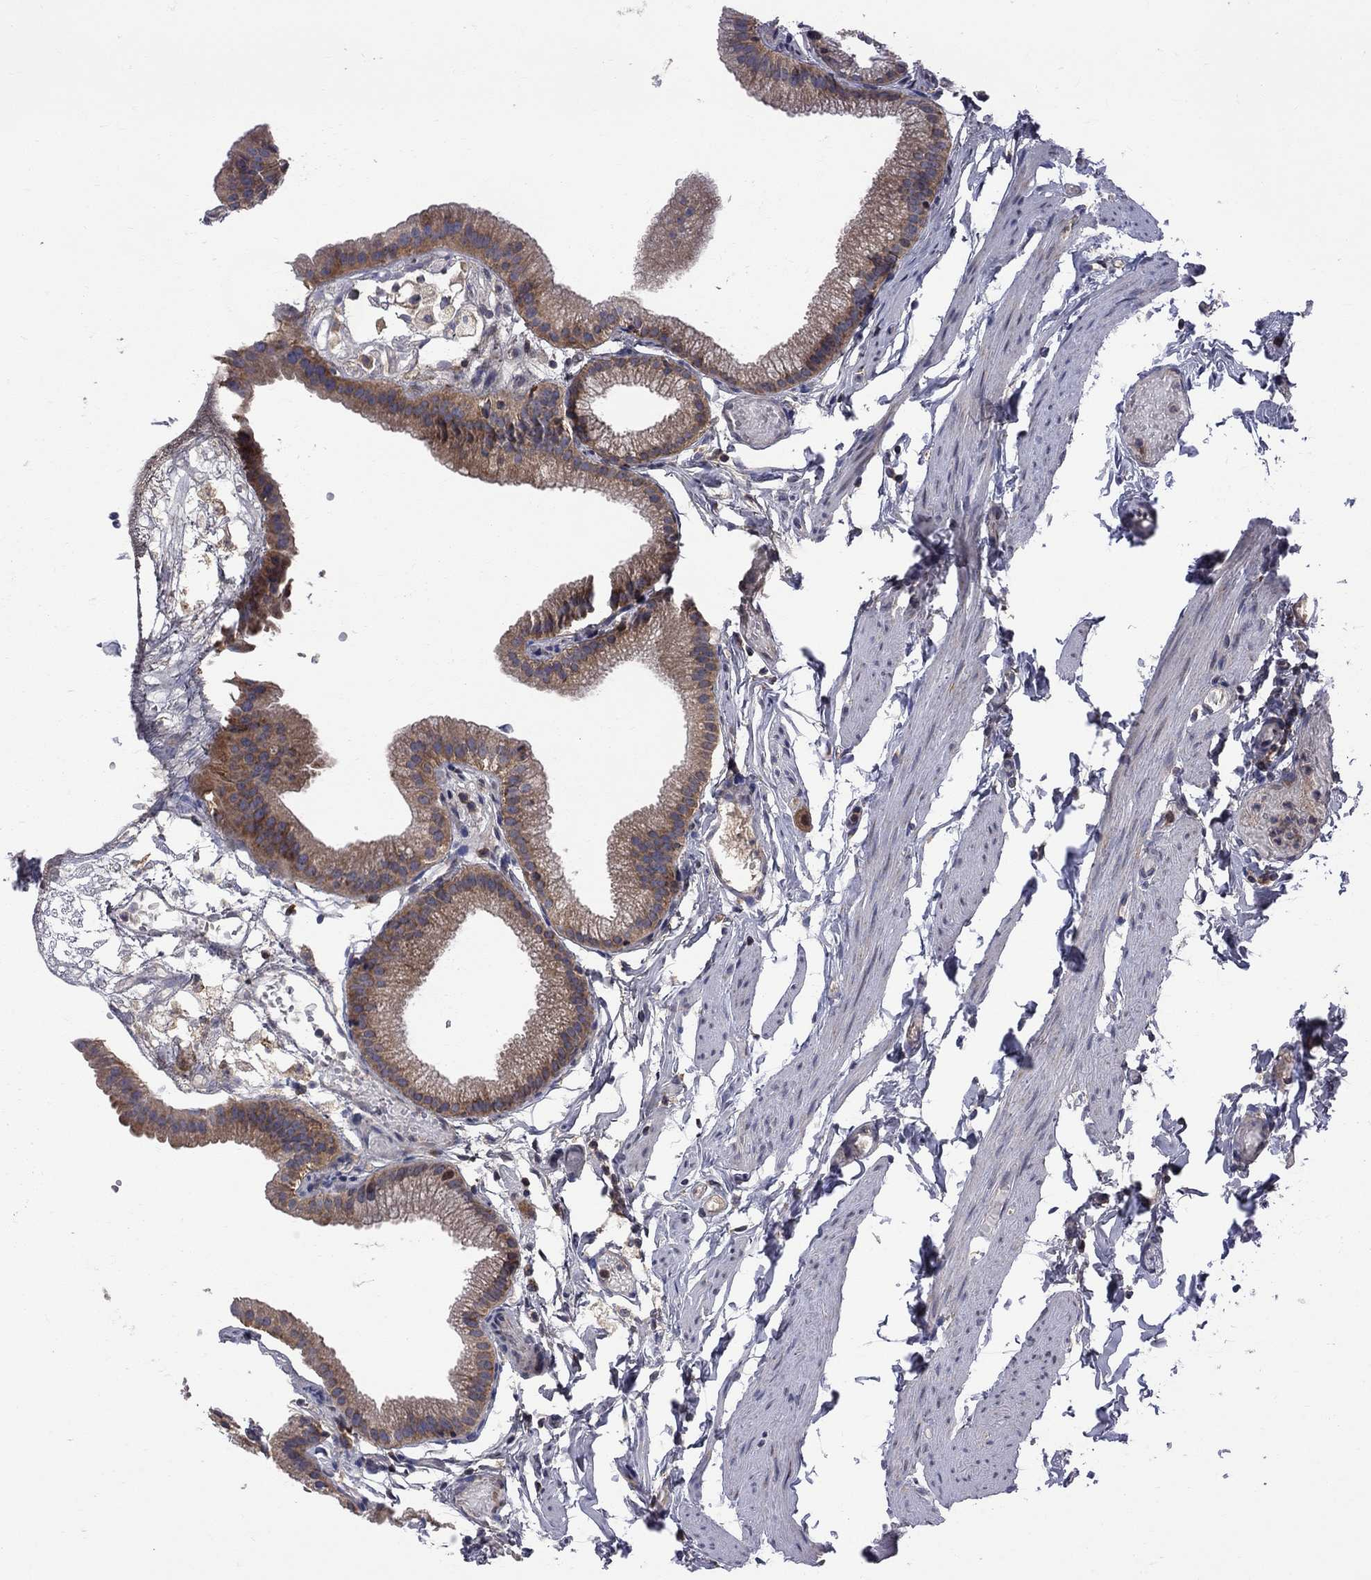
{"staining": {"intensity": "moderate", "quantity": "25%-75%", "location": "cytoplasmic/membranous"}, "tissue": "gallbladder", "cell_type": "Glandular cells", "image_type": "normal", "snomed": [{"axis": "morphology", "description": "Normal tissue, NOS"}, {"axis": "topography", "description": "Gallbladder"}], "caption": "About 25%-75% of glandular cells in benign gallbladder show moderate cytoplasmic/membranous protein staining as visualized by brown immunohistochemical staining.", "gene": "CNOT11", "patient": {"sex": "female", "age": 45}}